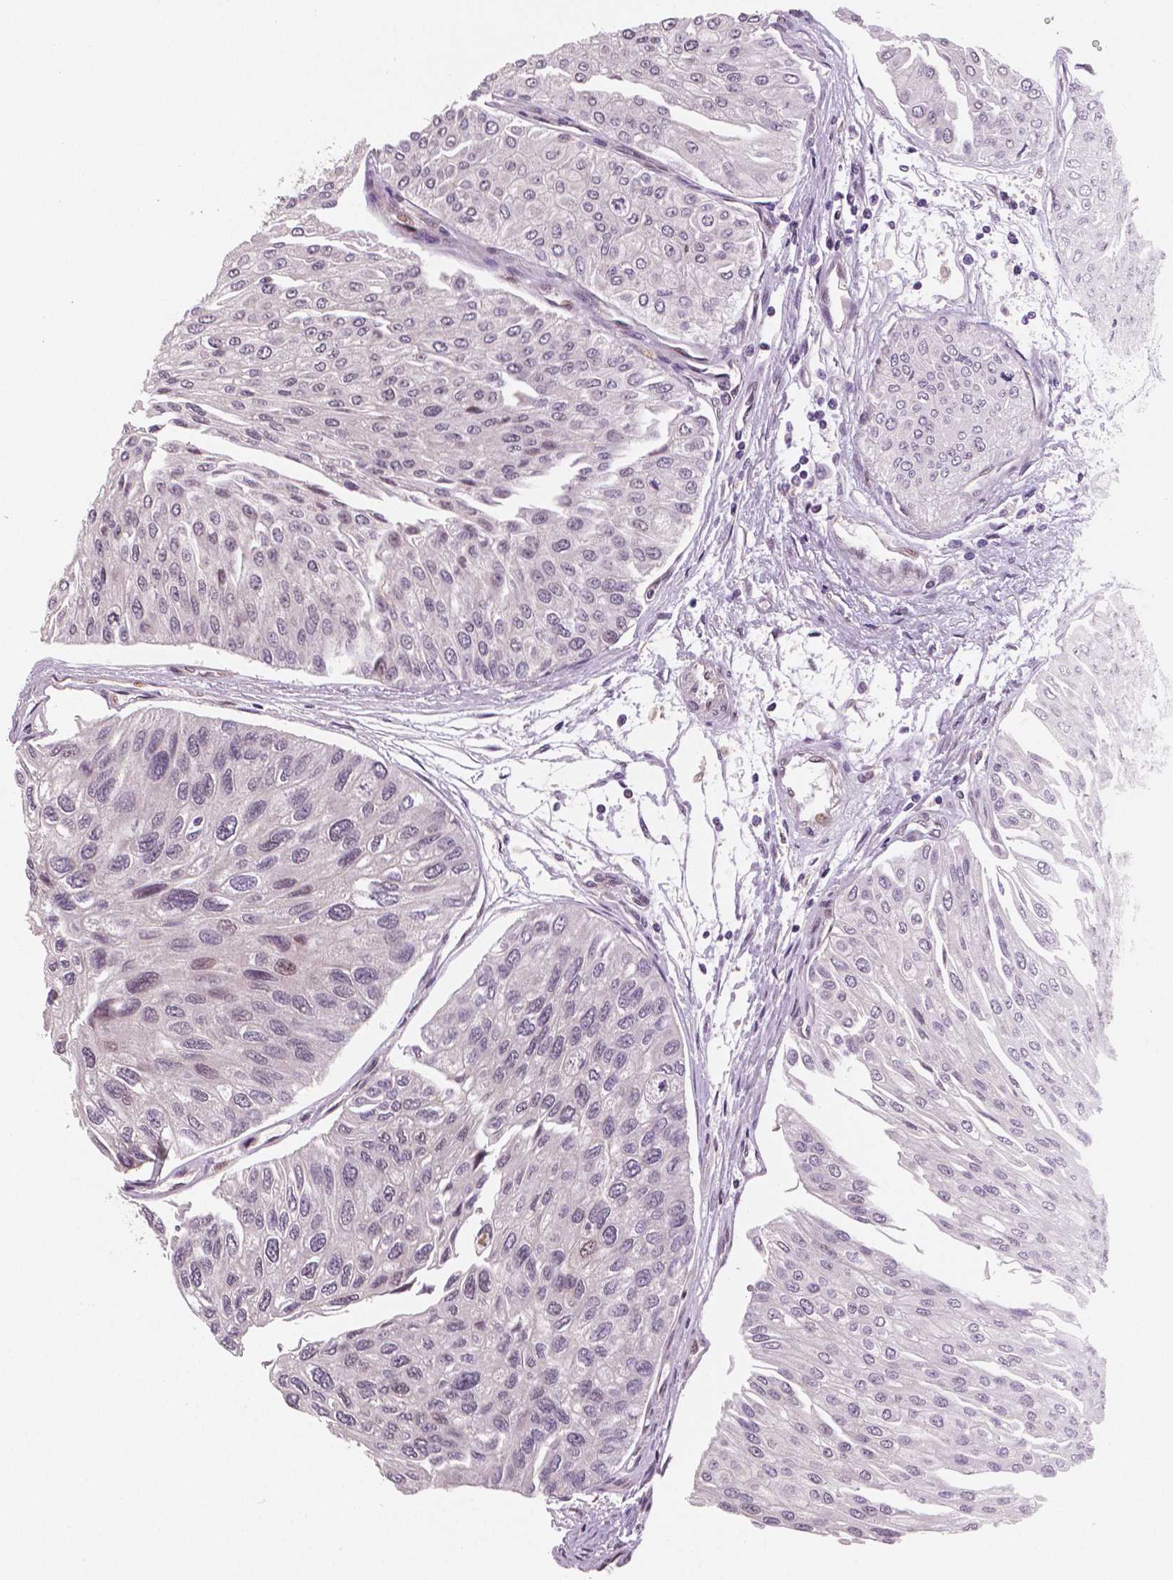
{"staining": {"intensity": "negative", "quantity": "none", "location": "none"}, "tissue": "urothelial cancer", "cell_type": "Tumor cells", "image_type": "cancer", "snomed": [{"axis": "morphology", "description": "Urothelial carcinoma, NOS"}, {"axis": "topography", "description": "Urinary bladder"}], "caption": "Tumor cells are negative for protein expression in human transitional cell carcinoma.", "gene": "STAT3", "patient": {"sex": "male", "age": 67}}